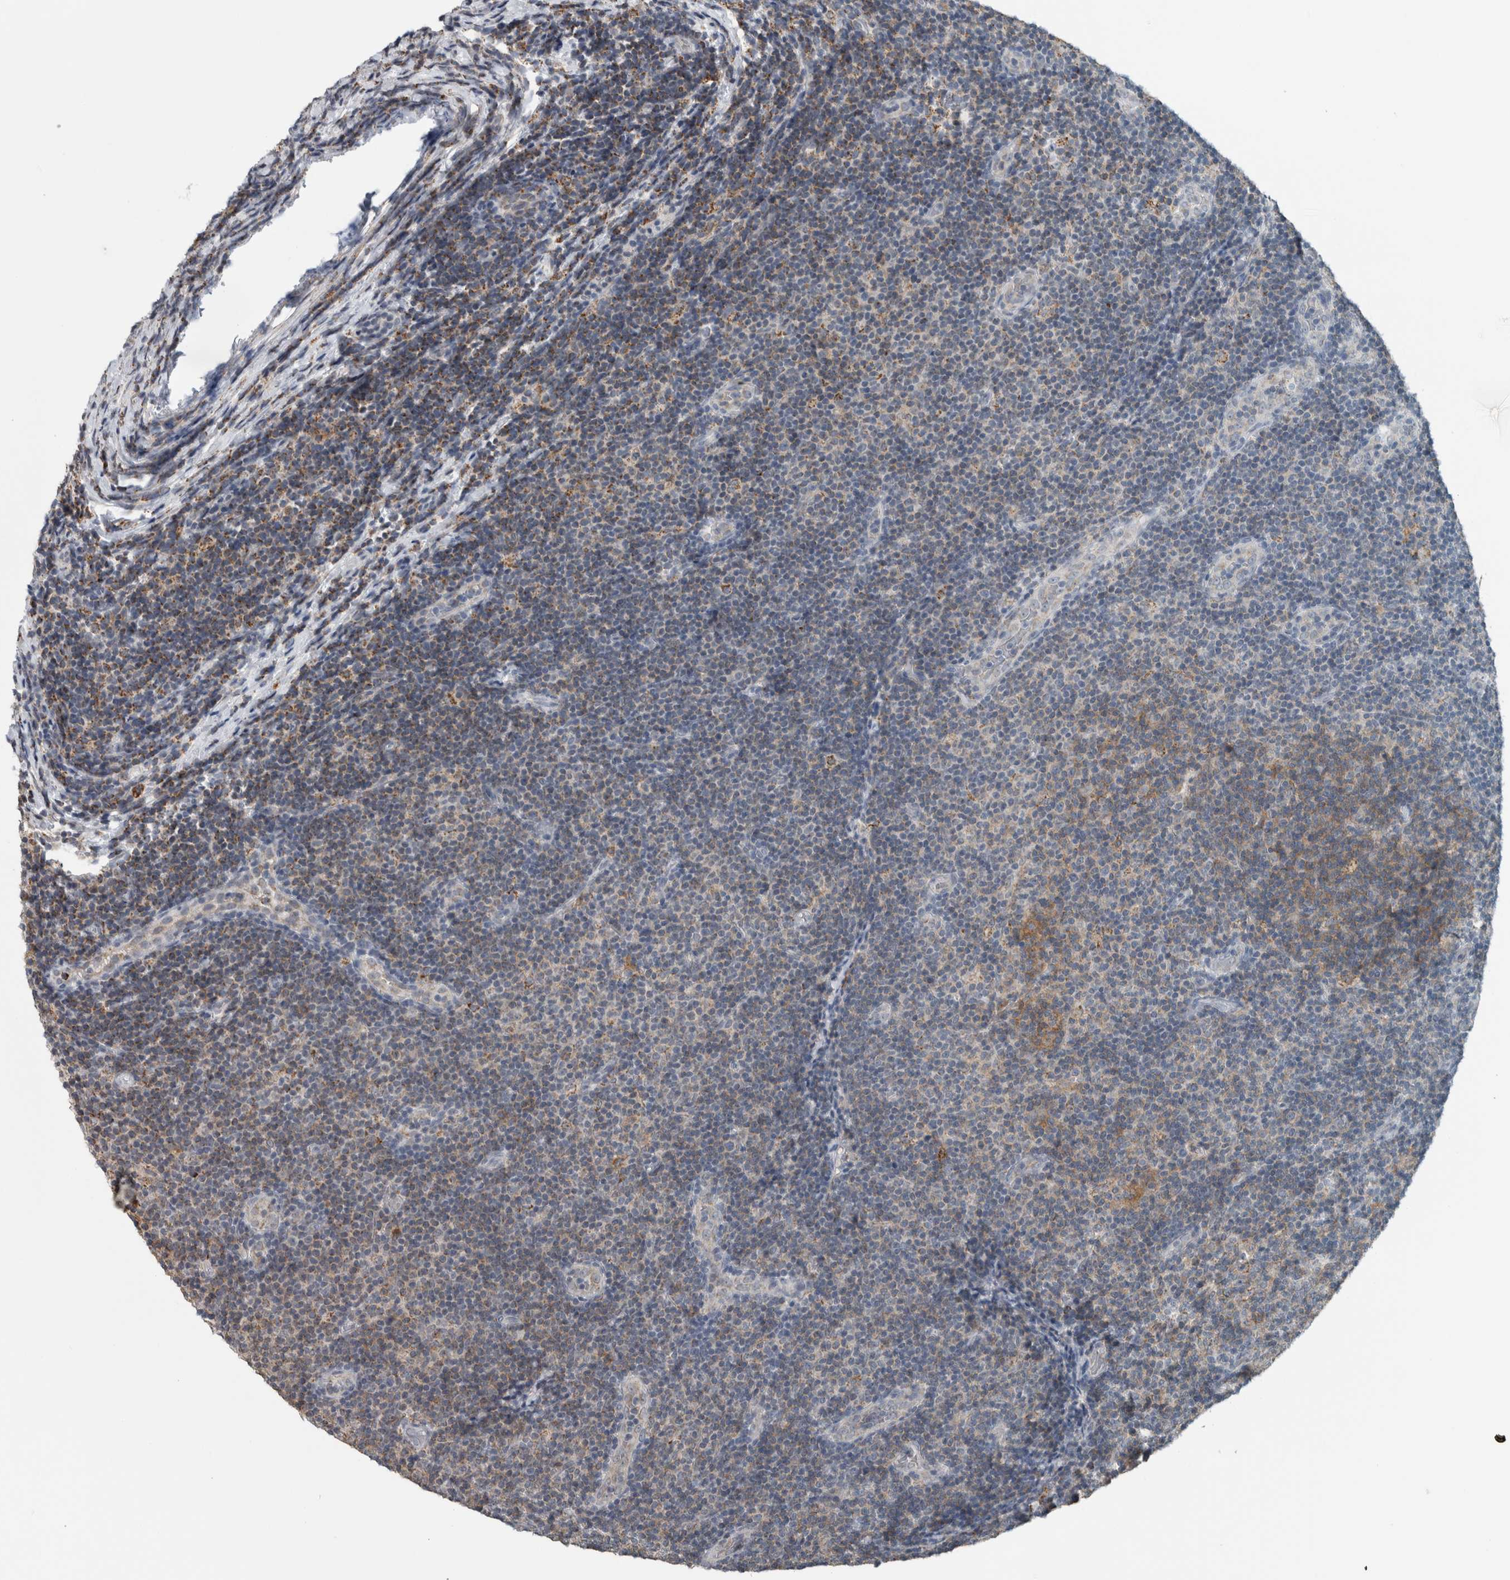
{"staining": {"intensity": "negative", "quantity": "none", "location": "none"}, "tissue": "lymphoma", "cell_type": "Tumor cells", "image_type": "cancer", "snomed": [{"axis": "morphology", "description": "Malignant lymphoma, non-Hodgkin's type, Low grade"}, {"axis": "topography", "description": "Lymph node"}], "caption": "DAB immunohistochemical staining of low-grade malignant lymphoma, non-Hodgkin's type demonstrates no significant positivity in tumor cells. Brightfield microscopy of immunohistochemistry (IHC) stained with DAB (3,3'-diaminobenzidine) (brown) and hematoxylin (blue), captured at high magnification.", "gene": "ACSF2", "patient": {"sex": "male", "age": 83}}